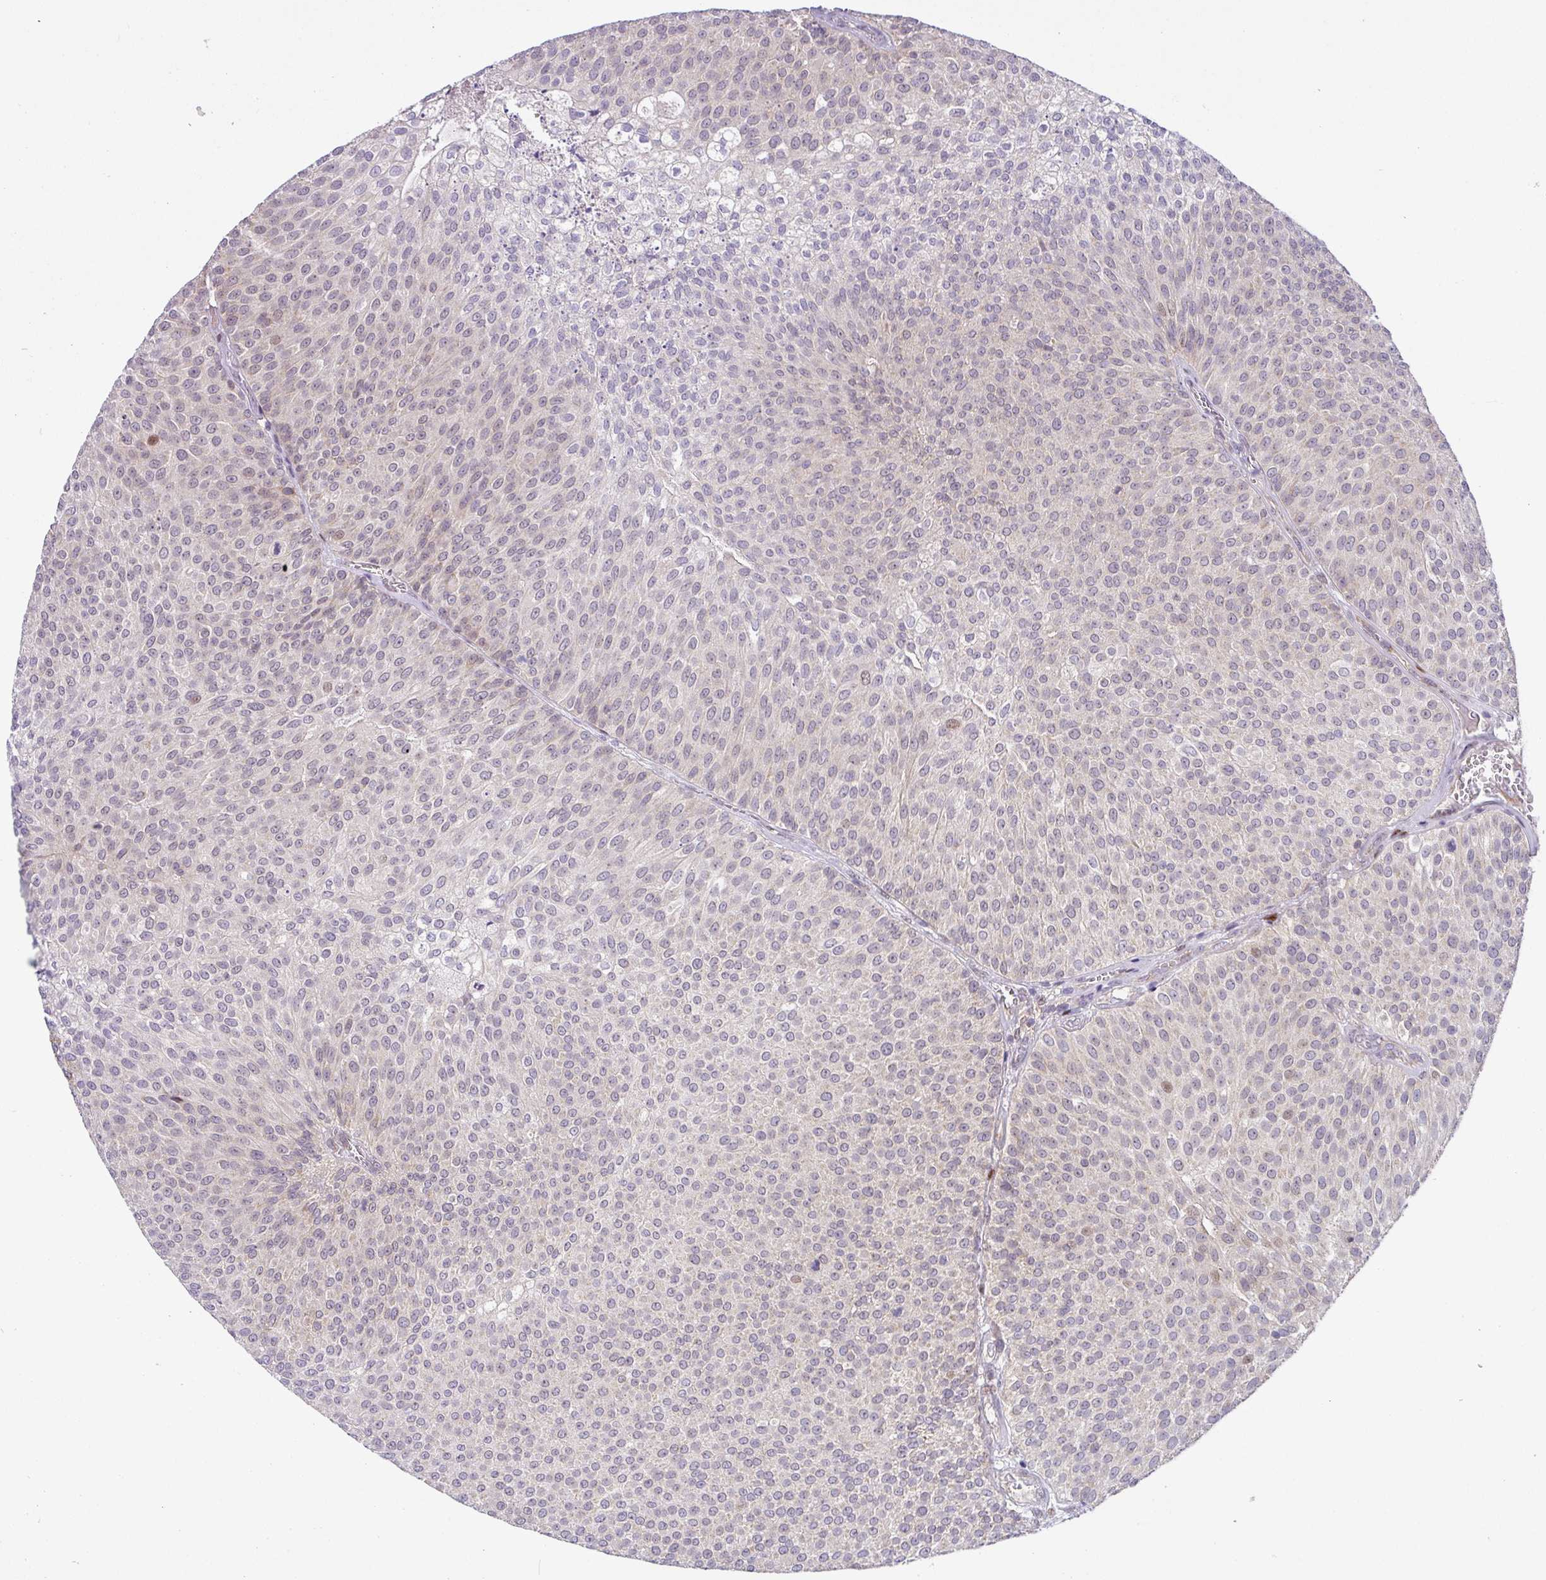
{"staining": {"intensity": "moderate", "quantity": "<25%", "location": "cytoplasmic/membranous,nuclear"}, "tissue": "urothelial cancer", "cell_type": "Tumor cells", "image_type": "cancer", "snomed": [{"axis": "morphology", "description": "Urothelial carcinoma, Low grade"}, {"axis": "topography", "description": "Urinary bladder"}], "caption": "Immunohistochemical staining of human urothelial cancer exhibits low levels of moderate cytoplasmic/membranous and nuclear positivity in about <25% of tumor cells.", "gene": "SARS2", "patient": {"sex": "female", "age": 79}}